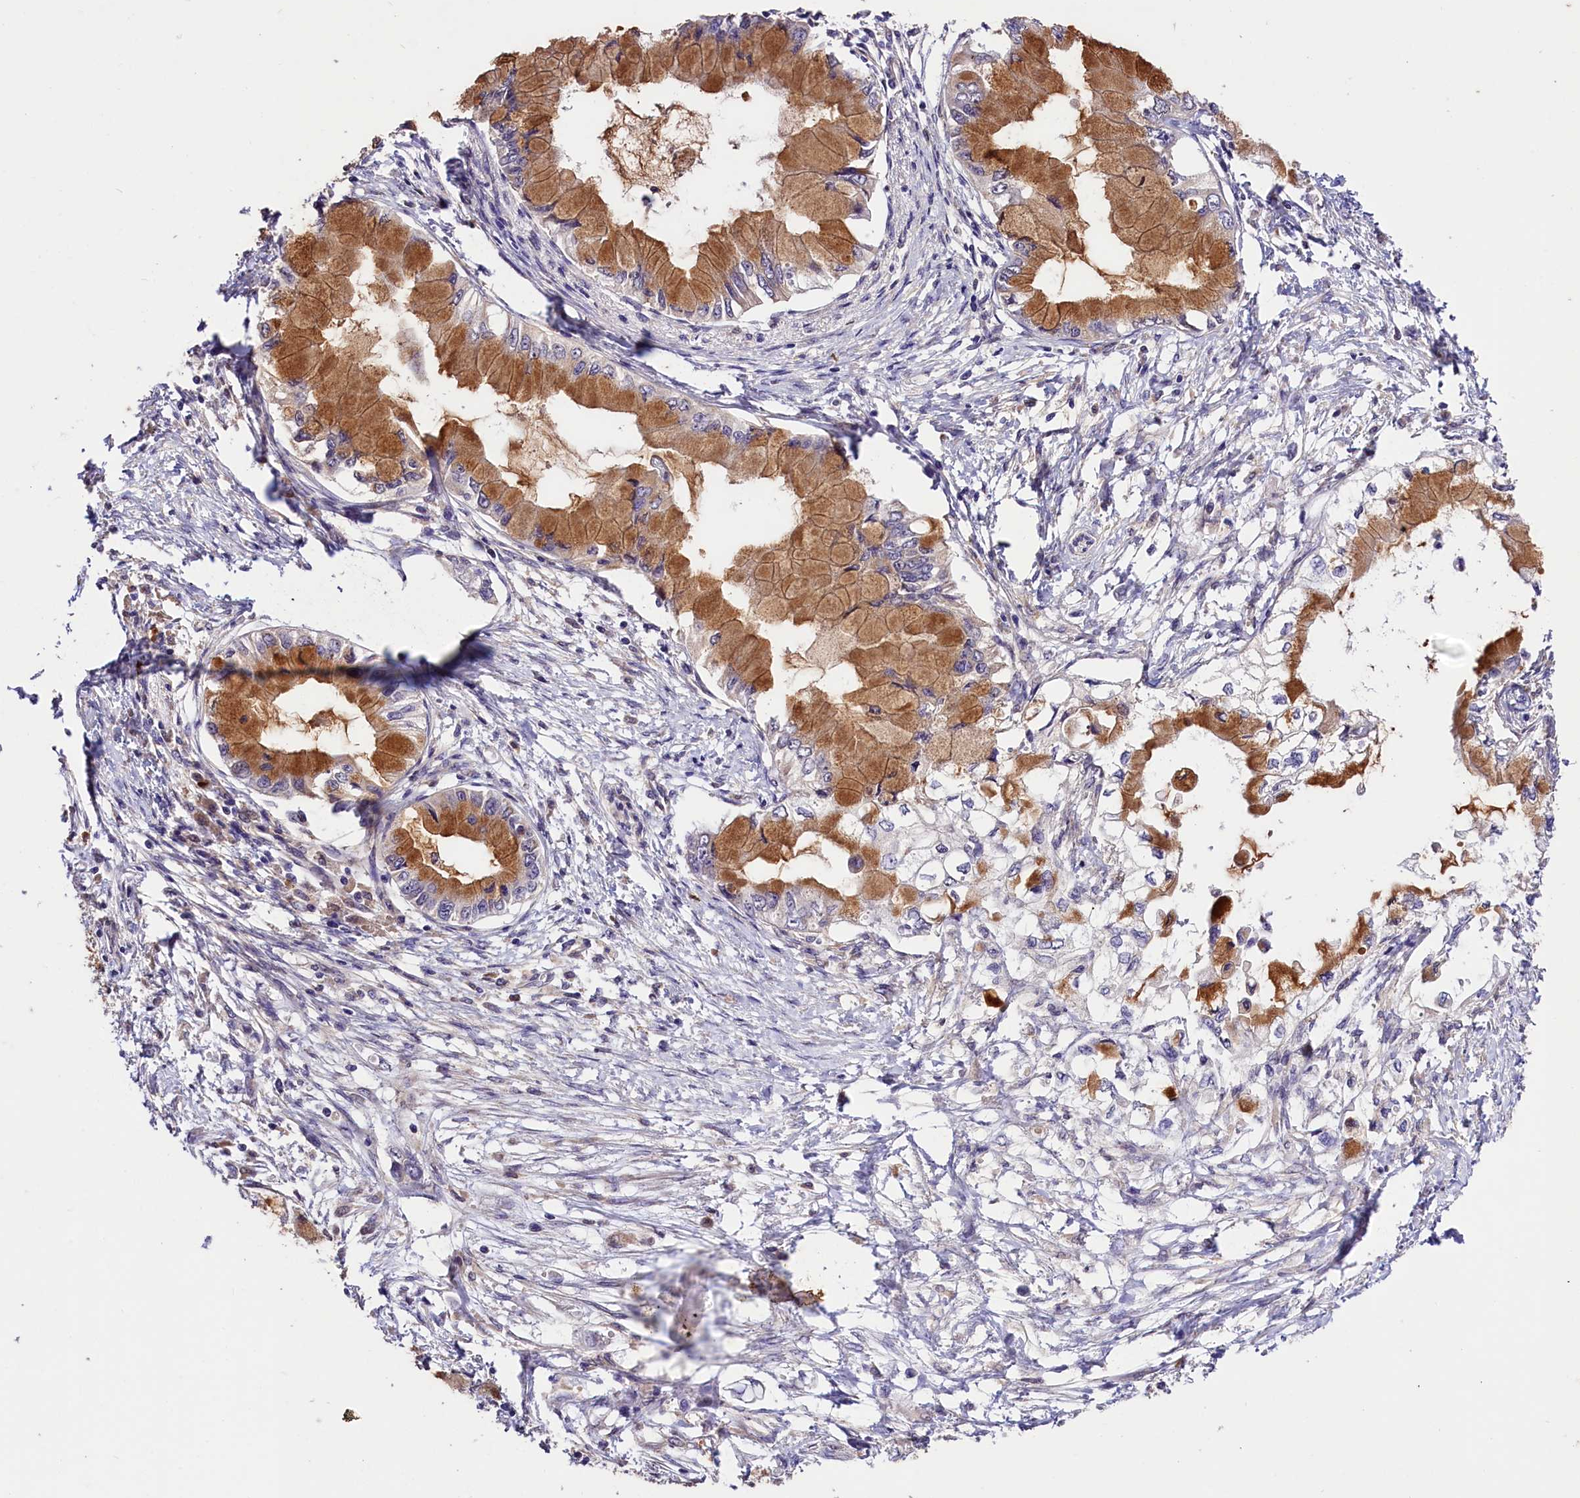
{"staining": {"intensity": "moderate", "quantity": ">75%", "location": "cytoplasmic/membranous"}, "tissue": "pancreatic cancer", "cell_type": "Tumor cells", "image_type": "cancer", "snomed": [{"axis": "morphology", "description": "Adenocarcinoma, NOS"}, {"axis": "topography", "description": "Pancreas"}], "caption": "Tumor cells reveal medium levels of moderate cytoplasmic/membranous positivity in approximately >75% of cells in pancreatic adenocarcinoma.", "gene": "CES3", "patient": {"sex": "male", "age": 48}}